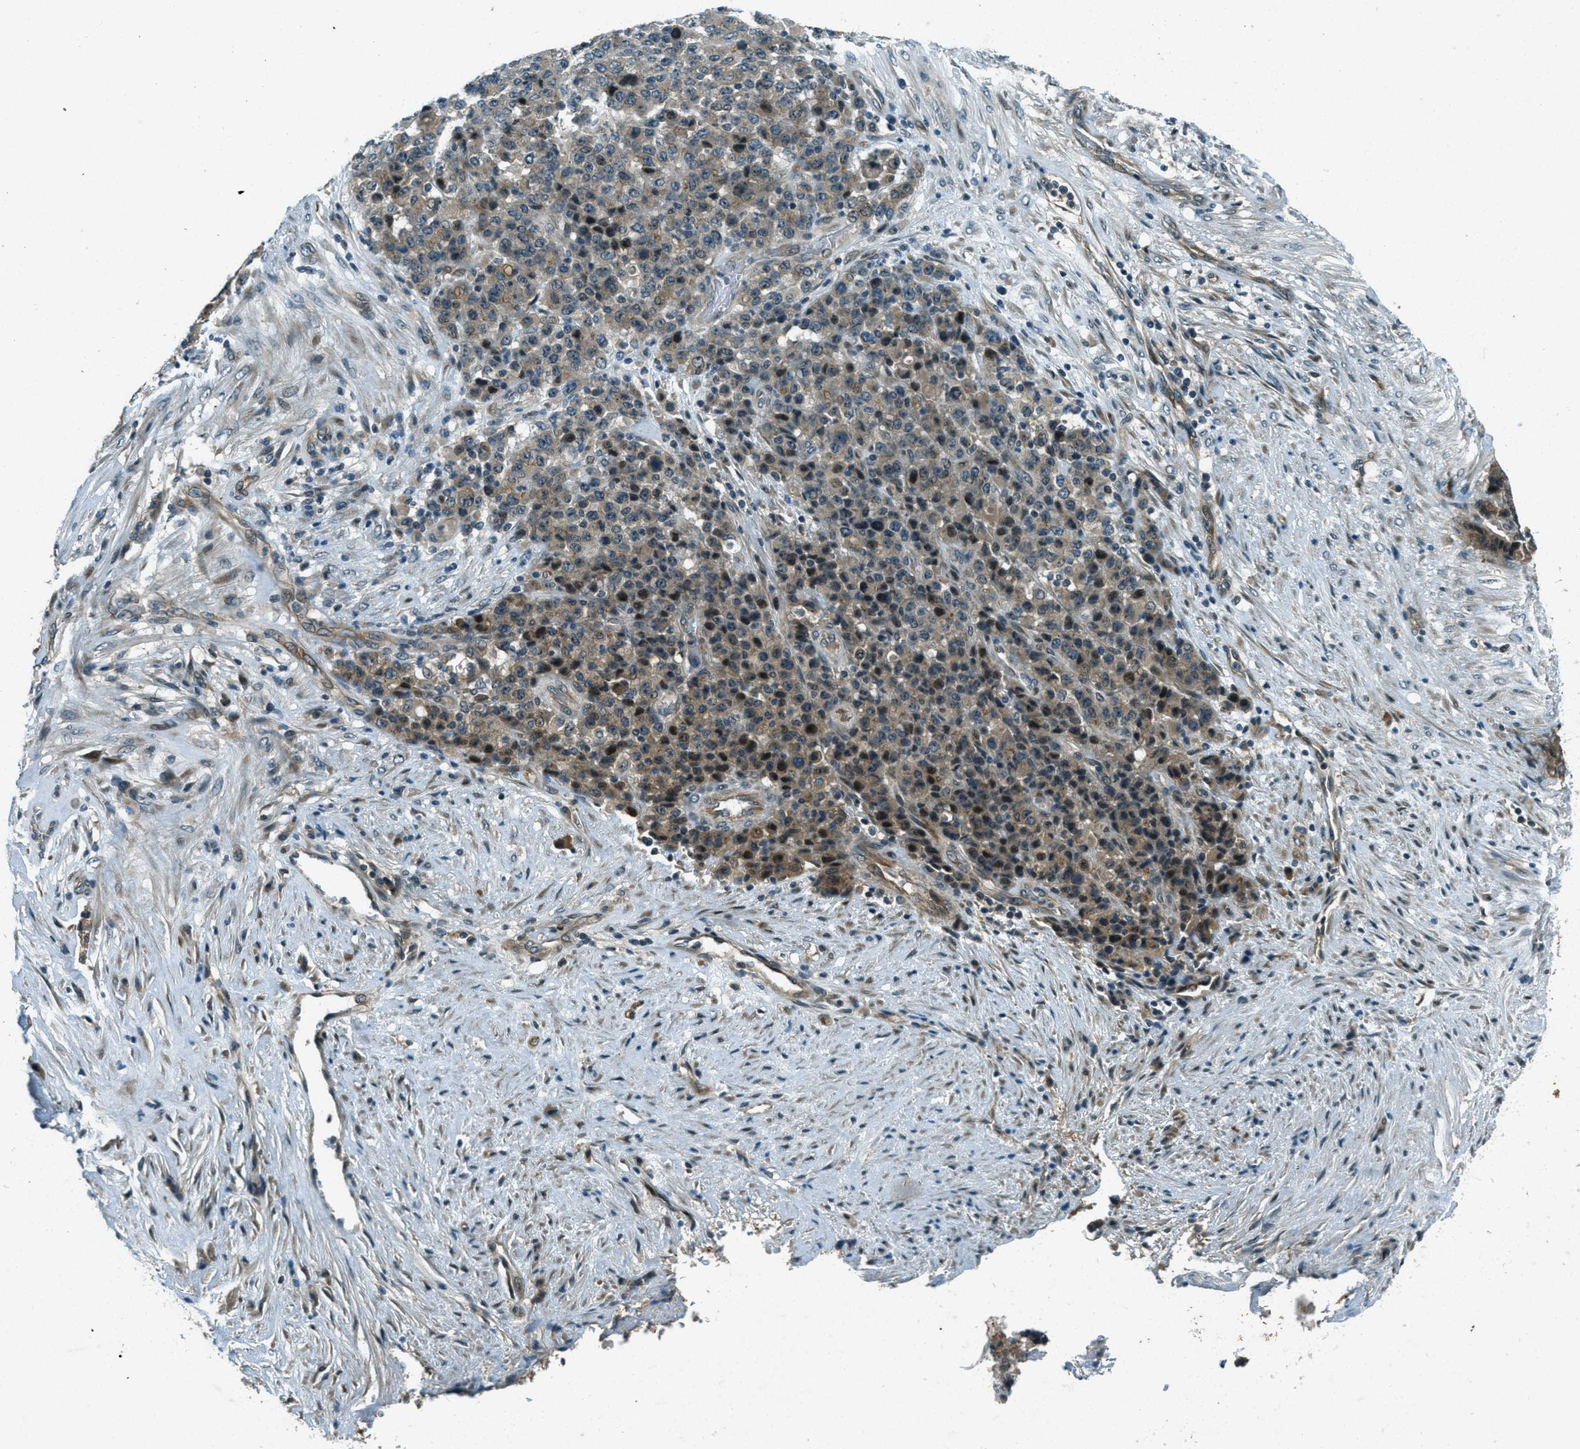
{"staining": {"intensity": "weak", "quantity": ">75%", "location": "cytoplasmic/membranous,nuclear"}, "tissue": "stomach cancer", "cell_type": "Tumor cells", "image_type": "cancer", "snomed": [{"axis": "morphology", "description": "Adenocarcinoma, NOS"}, {"axis": "topography", "description": "Stomach"}], "caption": "Stomach adenocarcinoma was stained to show a protein in brown. There is low levels of weak cytoplasmic/membranous and nuclear expression in about >75% of tumor cells.", "gene": "STK11", "patient": {"sex": "female", "age": 73}}